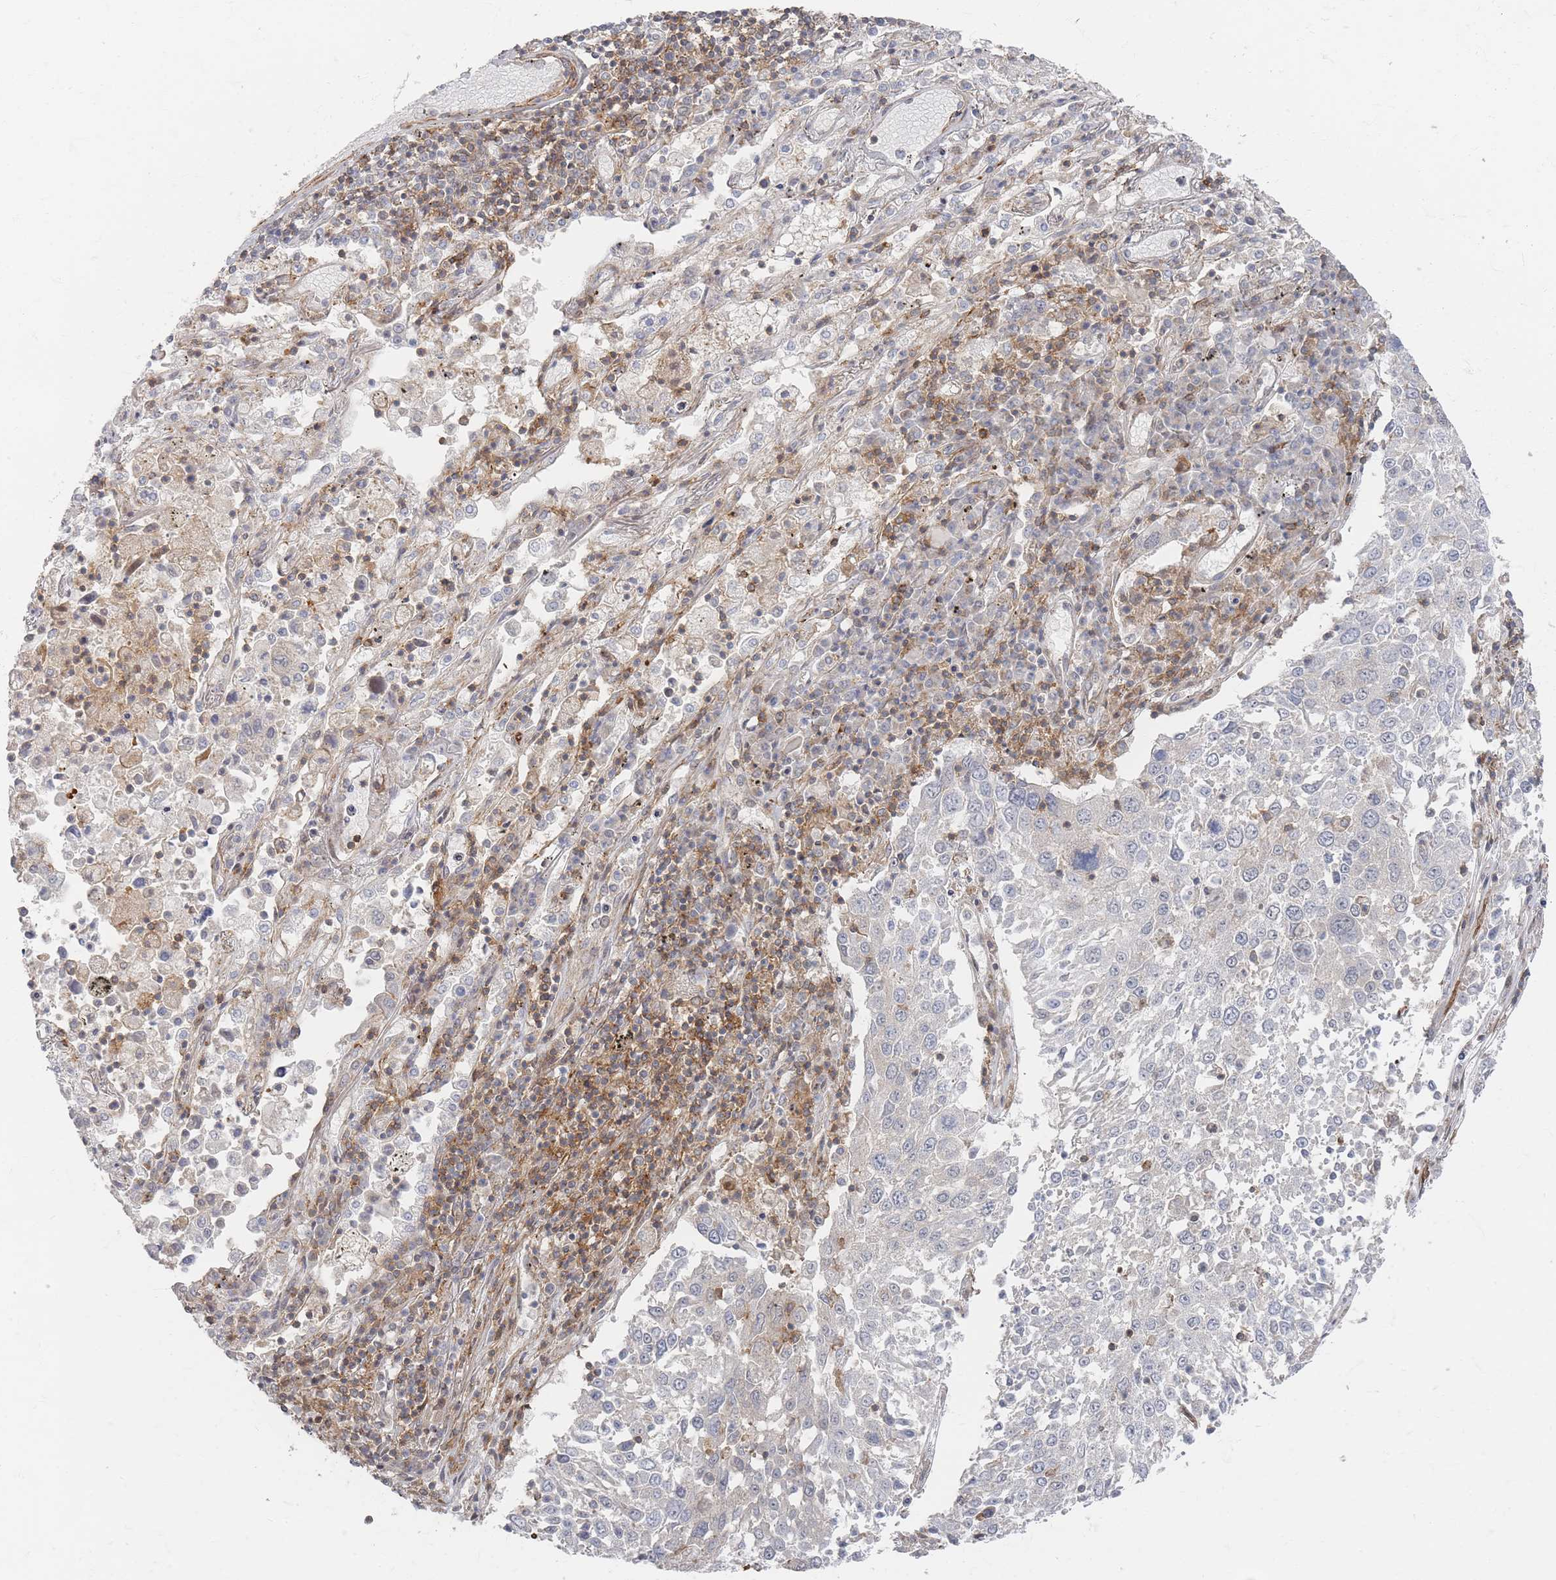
{"staining": {"intensity": "negative", "quantity": "none", "location": "none"}, "tissue": "lung cancer", "cell_type": "Tumor cells", "image_type": "cancer", "snomed": [{"axis": "morphology", "description": "Squamous cell carcinoma, NOS"}, {"axis": "topography", "description": "Lung"}], "caption": "A micrograph of lung cancer stained for a protein displays no brown staining in tumor cells.", "gene": "ZNF852", "patient": {"sex": "male", "age": 65}}